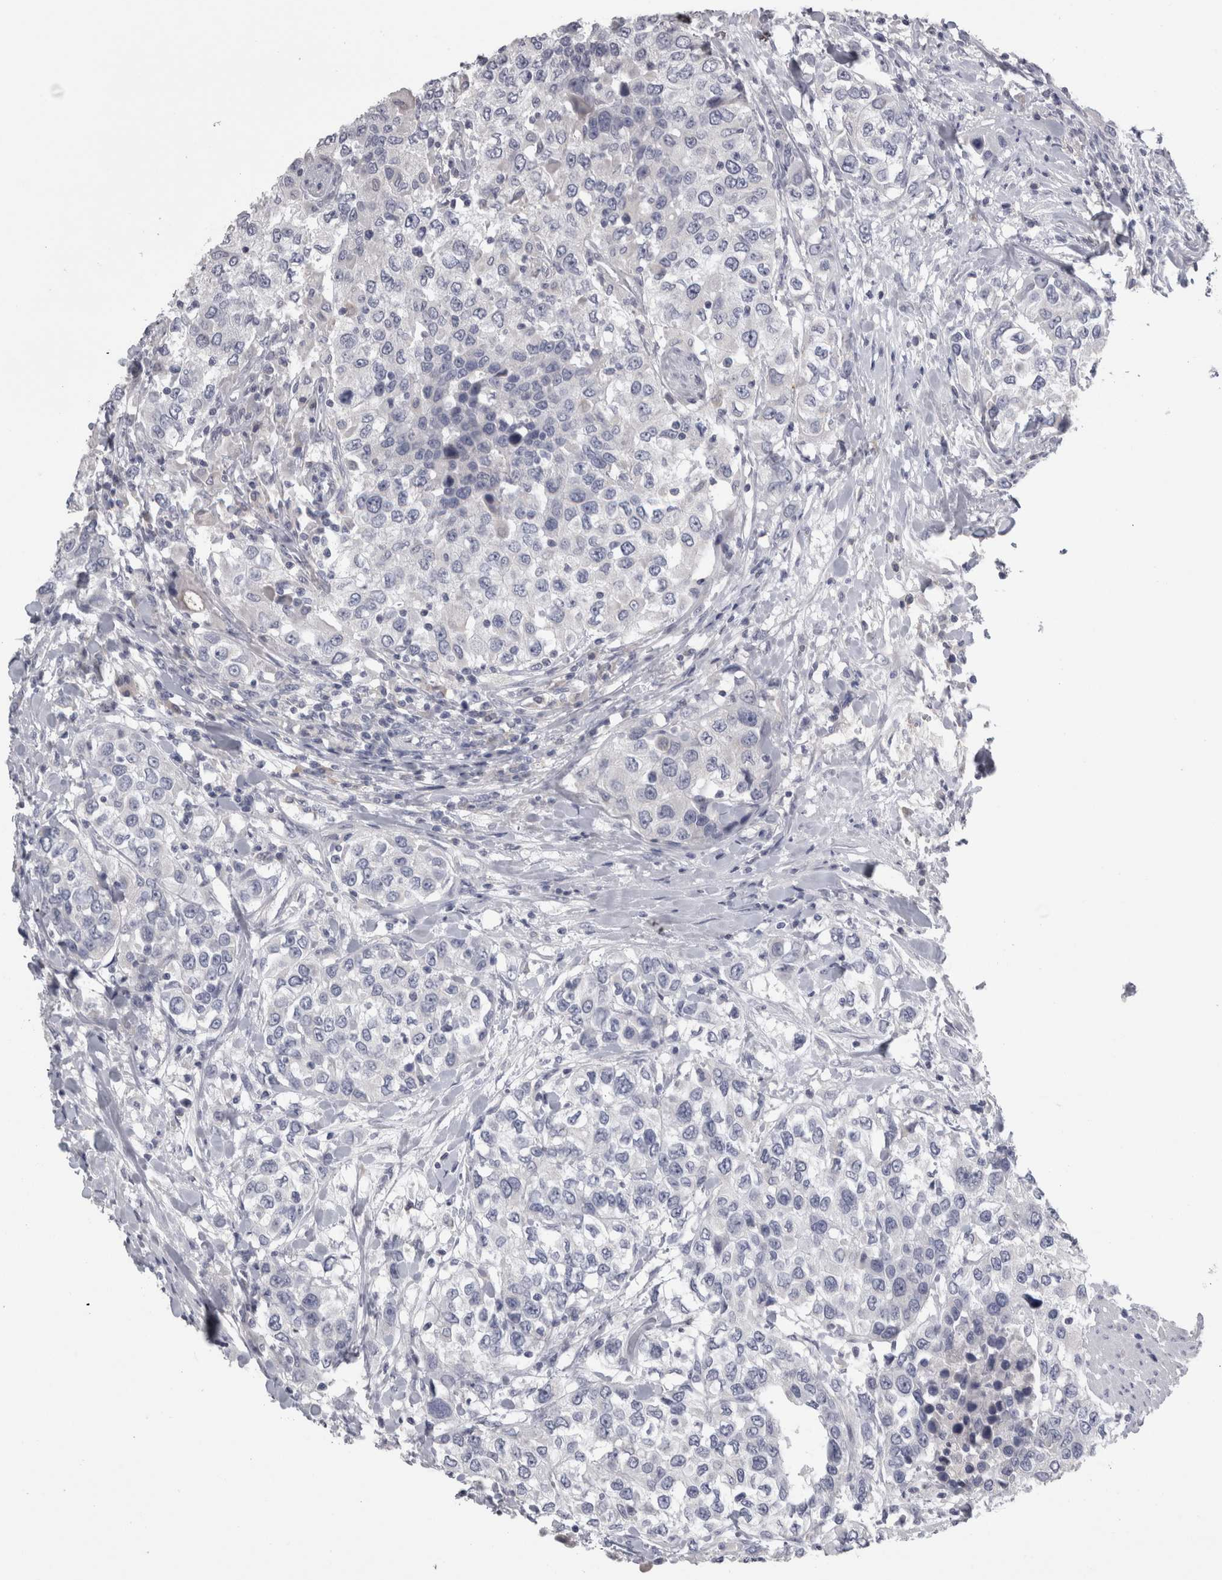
{"staining": {"intensity": "negative", "quantity": "none", "location": "none"}, "tissue": "urothelial cancer", "cell_type": "Tumor cells", "image_type": "cancer", "snomed": [{"axis": "morphology", "description": "Urothelial carcinoma, High grade"}, {"axis": "topography", "description": "Urinary bladder"}], "caption": "A high-resolution image shows immunohistochemistry staining of high-grade urothelial carcinoma, which exhibits no significant staining in tumor cells. (DAB IHC with hematoxylin counter stain).", "gene": "TCAP", "patient": {"sex": "female", "age": 80}}